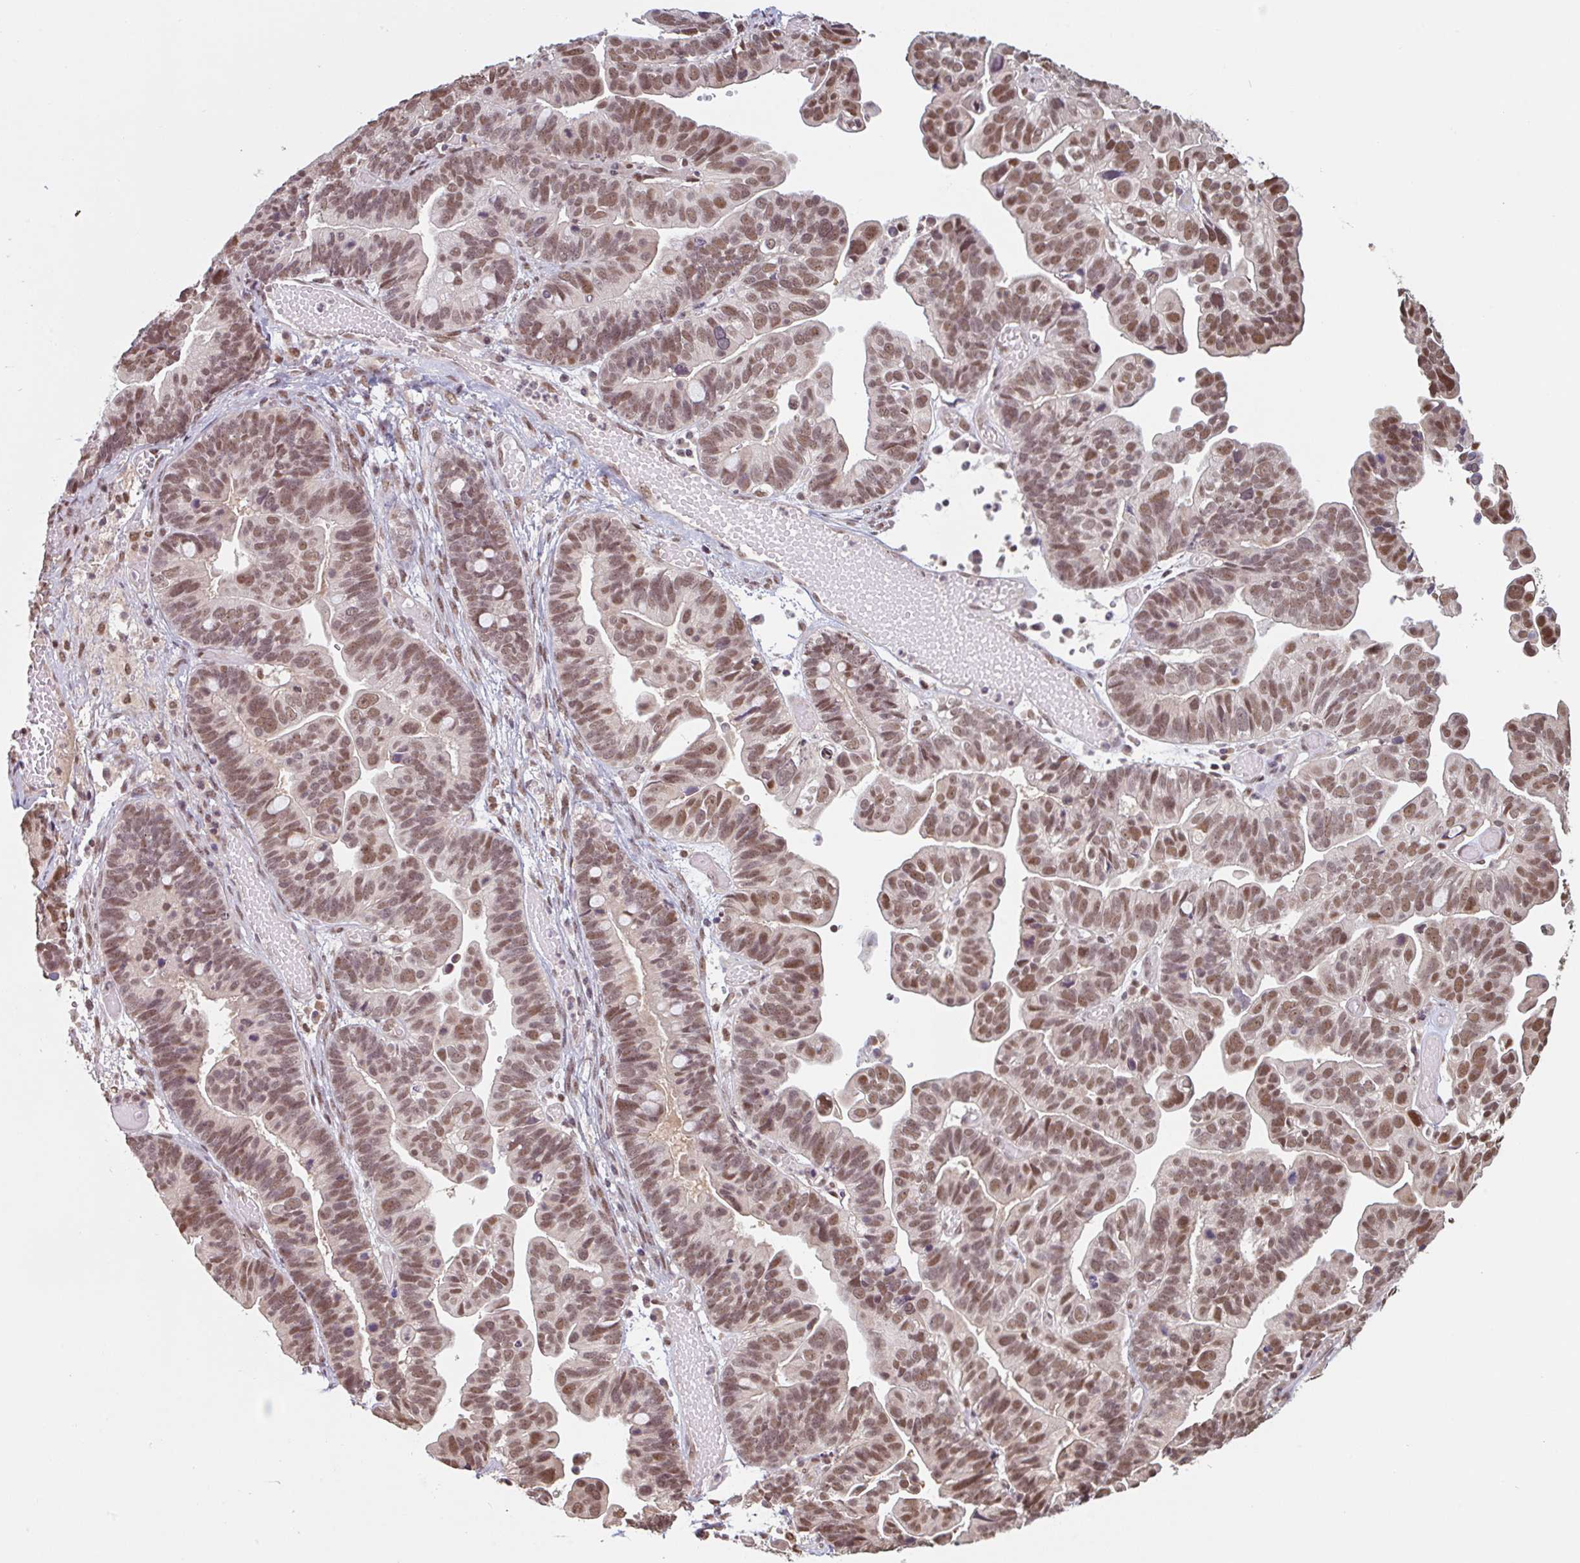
{"staining": {"intensity": "moderate", "quantity": ">75%", "location": "nuclear"}, "tissue": "ovarian cancer", "cell_type": "Tumor cells", "image_type": "cancer", "snomed": [{"axis": "morphology", "description": "Cystadenocarcinoma, serous, NOS"}, {"axis": "topography", "description": "Ovary"}], "caption": "Approximately >75% of tumor cells in human ovarian serous cystadenocarcinoma show moderate nuclear protein staining as visualized by brown immunohistochemical staining.", "gene": "DR1", "patient": {"sex": "female", "age": 56}}